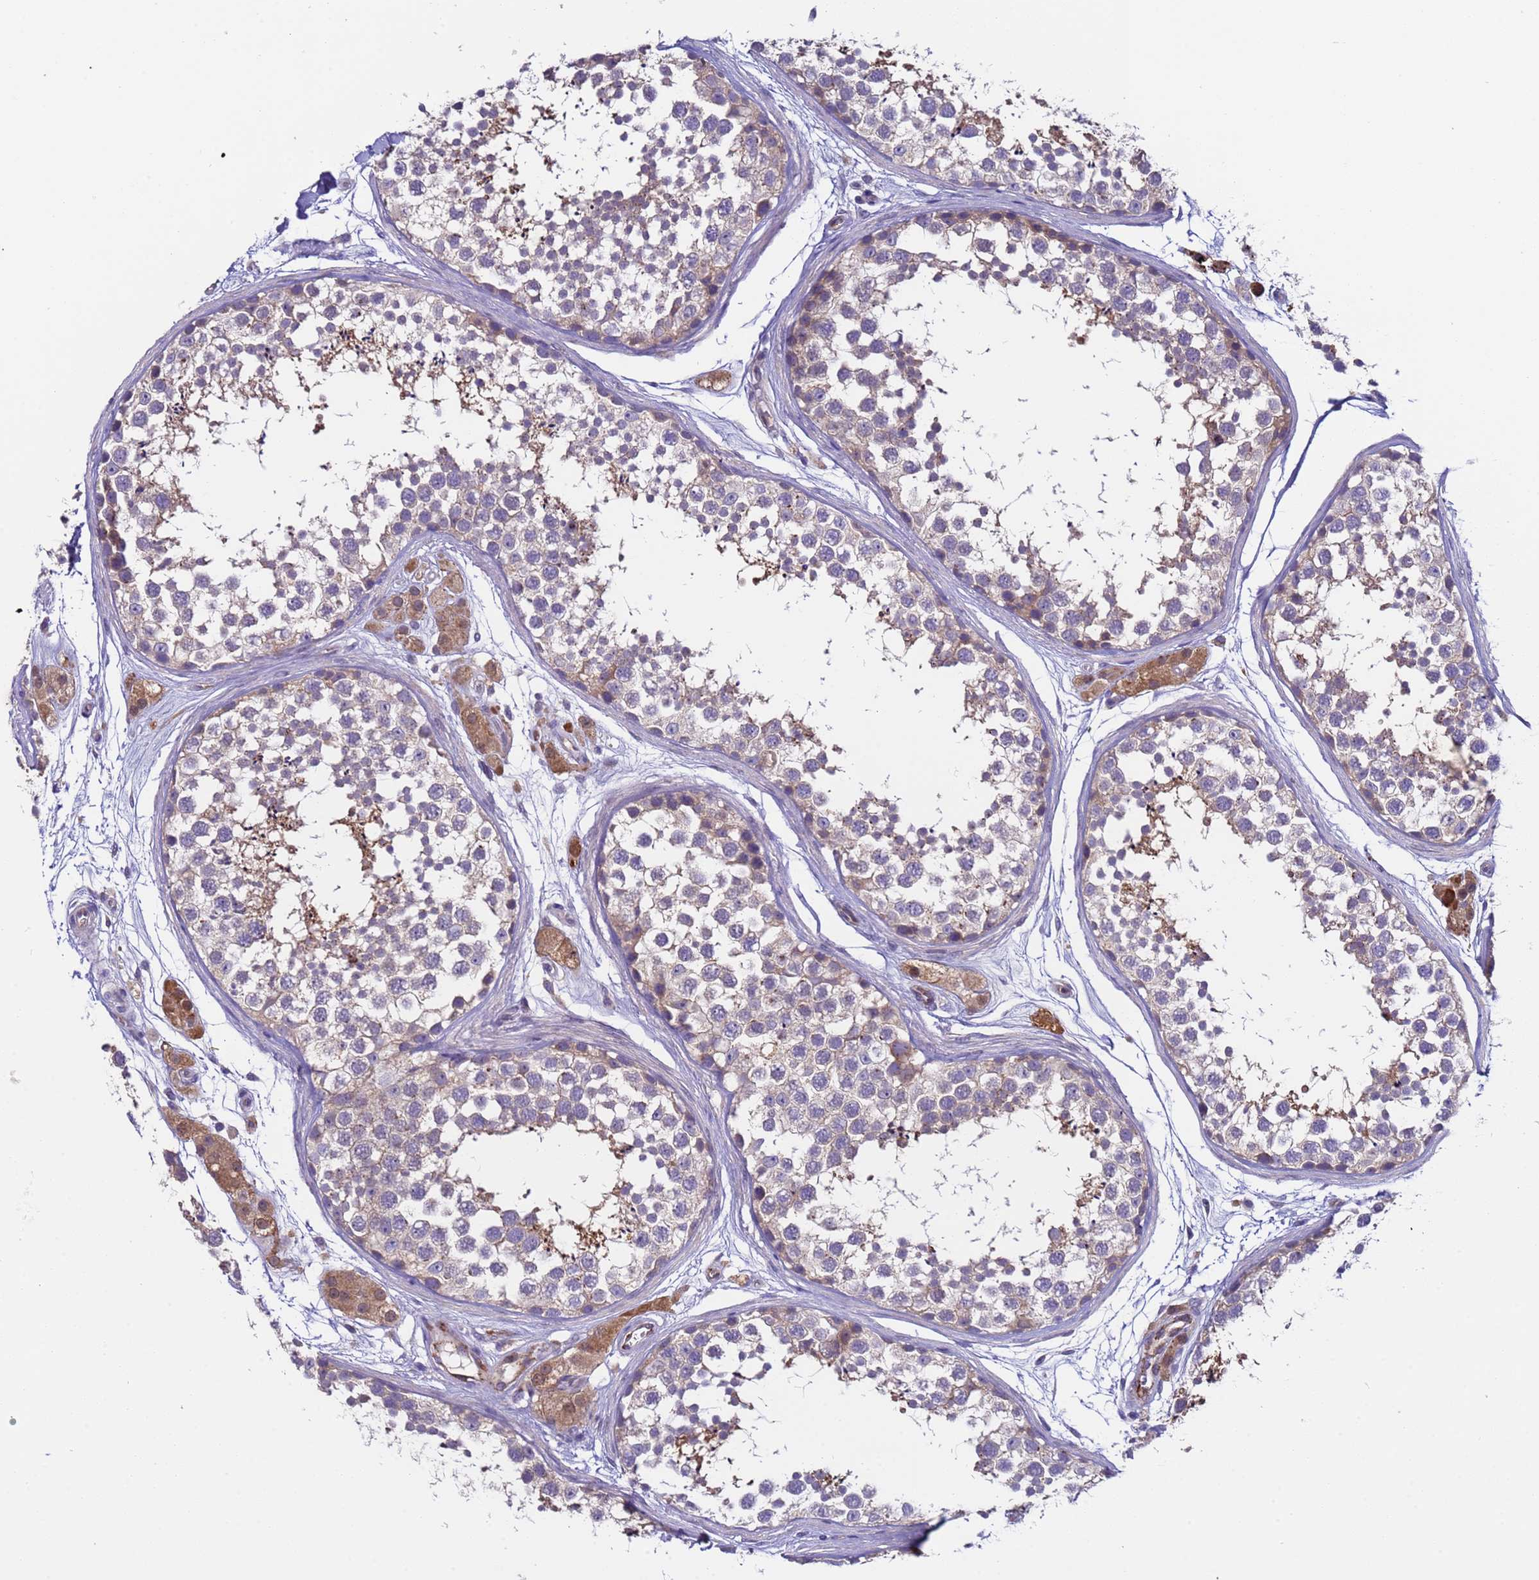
{"staining": {"intensity": "moderate", "quantity": "<25%", "location": "cytoplasmic/membranous"}, "tissue": "testis", "cell_type": "Cells in seminiferous ducts", "image_type": "normal", "snomed": [{"axis": "morphology", "description": "Normal tissue, NOS"}, {"axis": "topography", "description": "Testis"}], "caption": "The photomicrograph displays immunohistochemical staining of unremarkable testis. There is moderate cytoplasmic/membranous positivity is present in approximately <25% of cells in seminiferous ducts.", "gene": "ZNF248", "patient": {"sex": "male", "age": 56}}